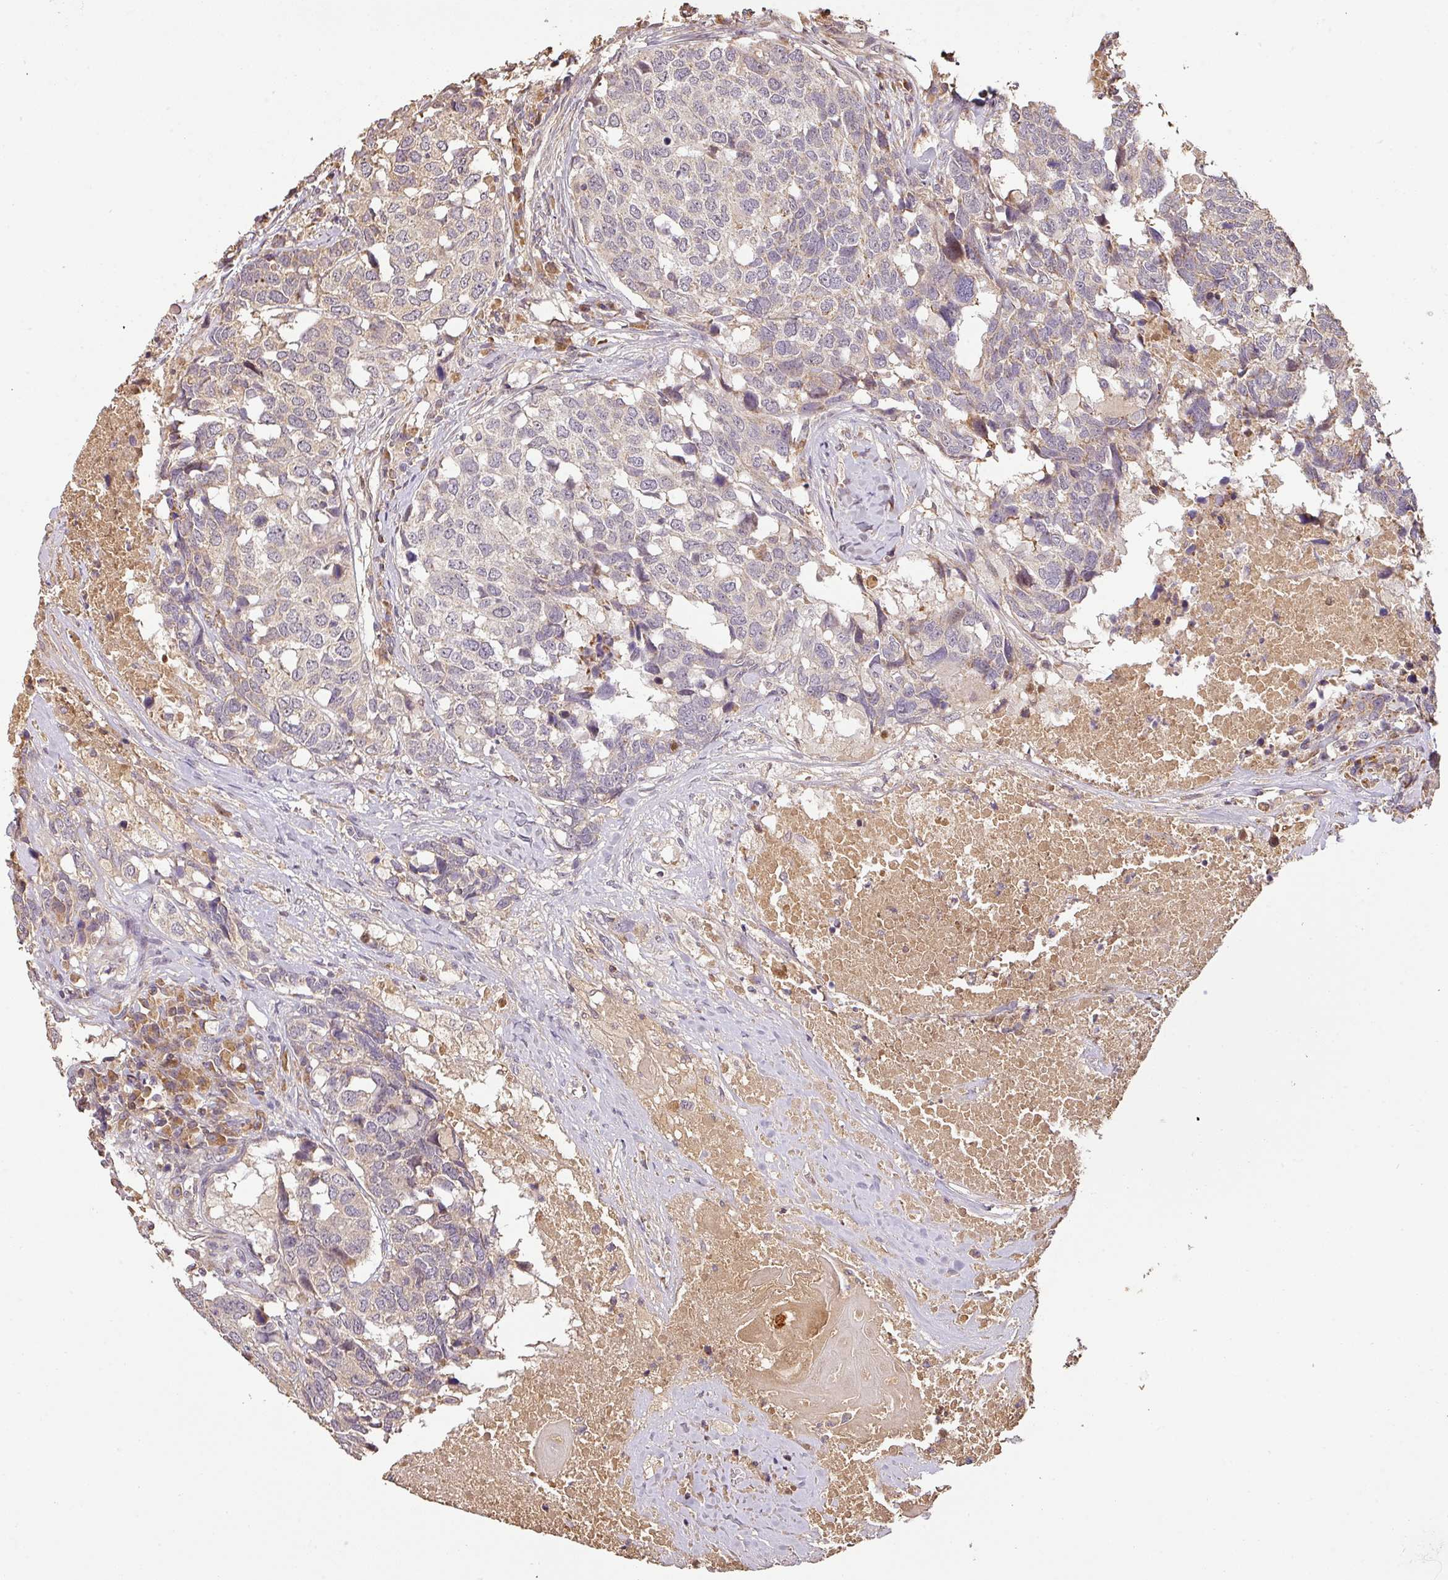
{"staining": {"intensity": "negative", "quantity": "none", "location": "none"}, "tissue": "head and neck cancer", "cell_type": "Tumor cells", "image_type": "cancer", "snomed": [{"axis": "morphology", "description": "Squamous cell carcinoma, NOS"}, {"axis": "topography", "description": "Head-Neck"}], "caption": "An immunohistochemistry image of squamous cell carcinoma (head and neck) is shown. There is no staining in tumor cells of squamous cell carcinoma (head and neck).", "gene": "BPIFB3", "patient": {"sex": "male", "age": 66}}